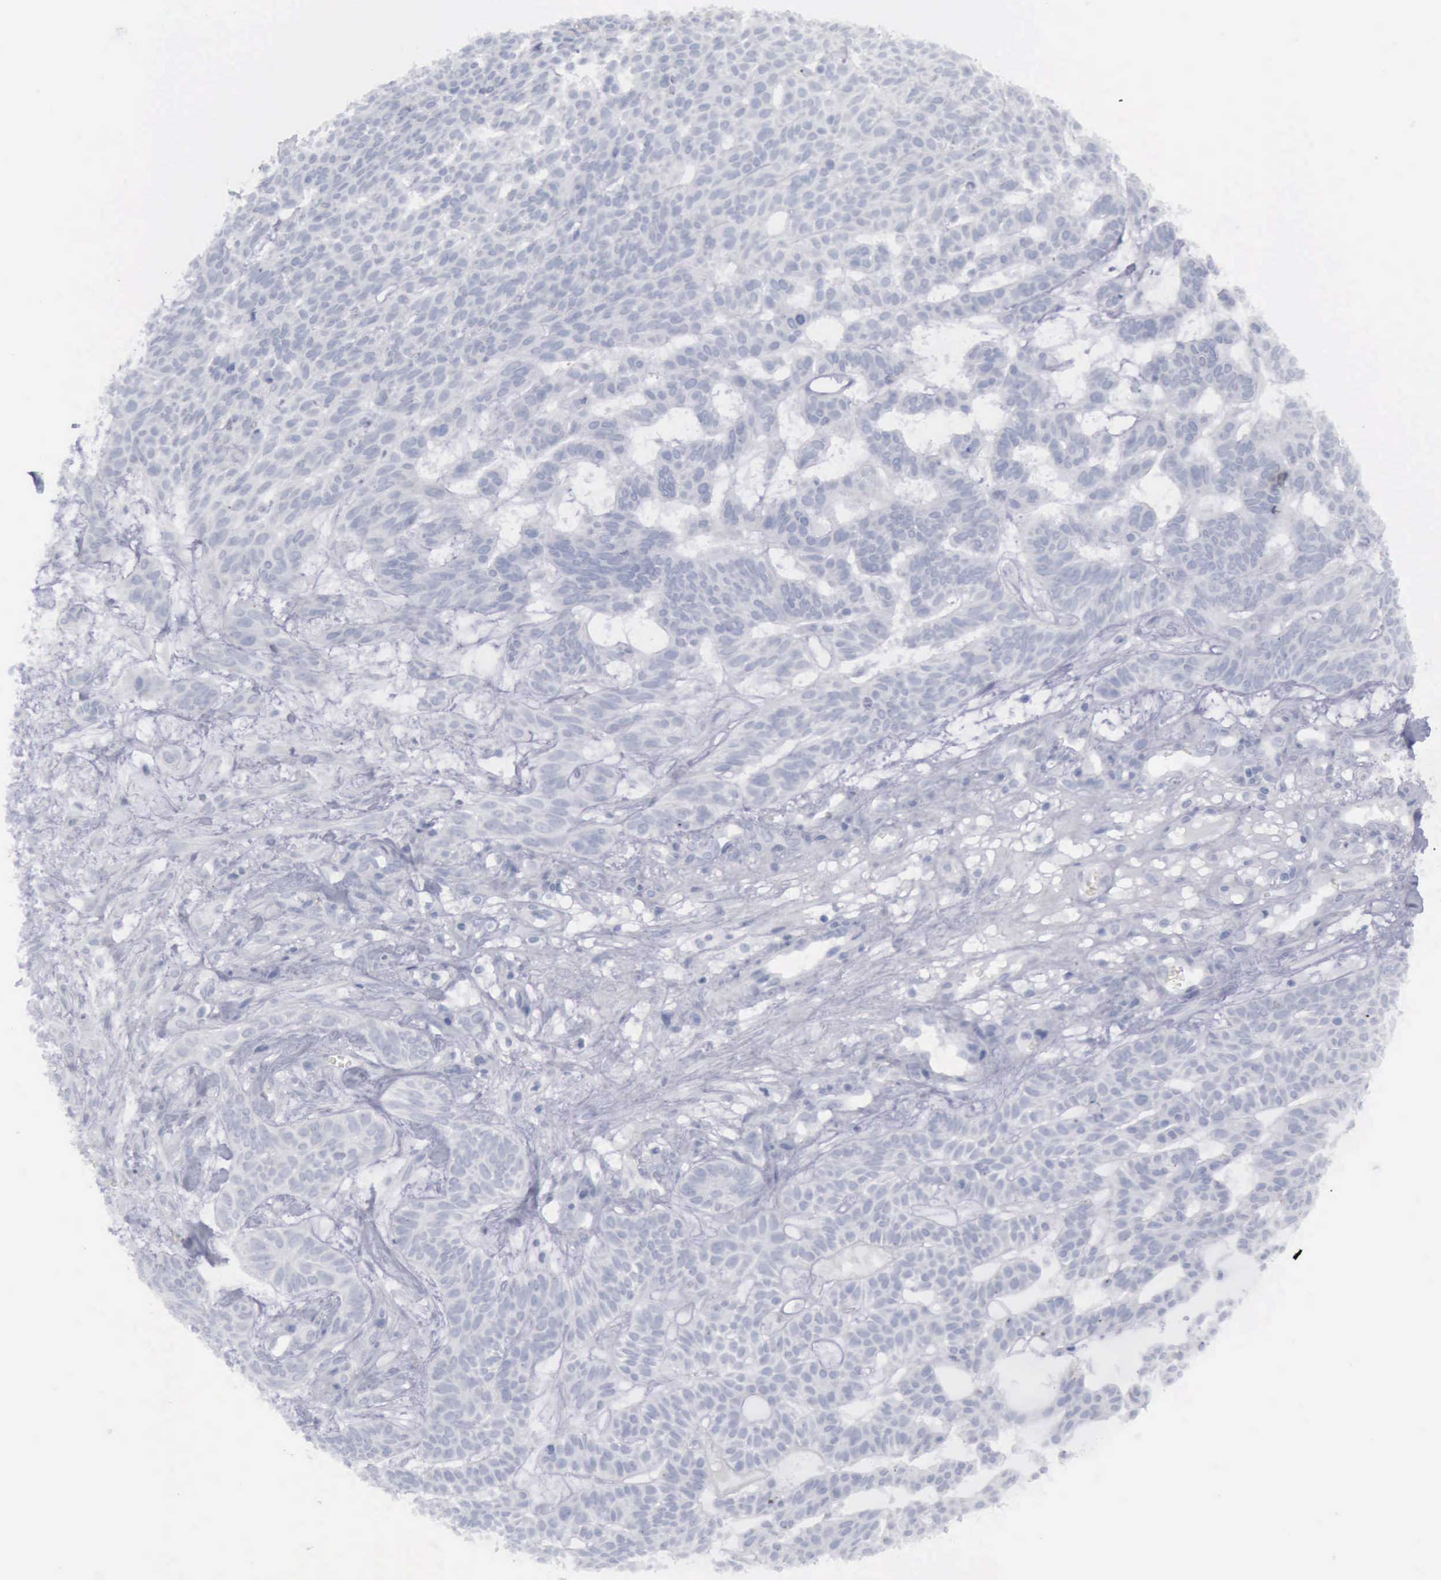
{"staining": {"intensity": "negative", "quantity": "none", "location": "none"}, "tissue": "skin cancer", "cell_type": "Tumor cells", "image_type": "cancer", "snomed": [{"axis": "morphology", "description": "Basal cell carcinoma"}, {"axis": "topography", "description": "Skin"}], "caption": "Immunohistochemistry (IHC) of skin cancer reveals no expression in tumor cells.", "gene": "KRT13", "patient": {"sex": "male", "age": 75}}